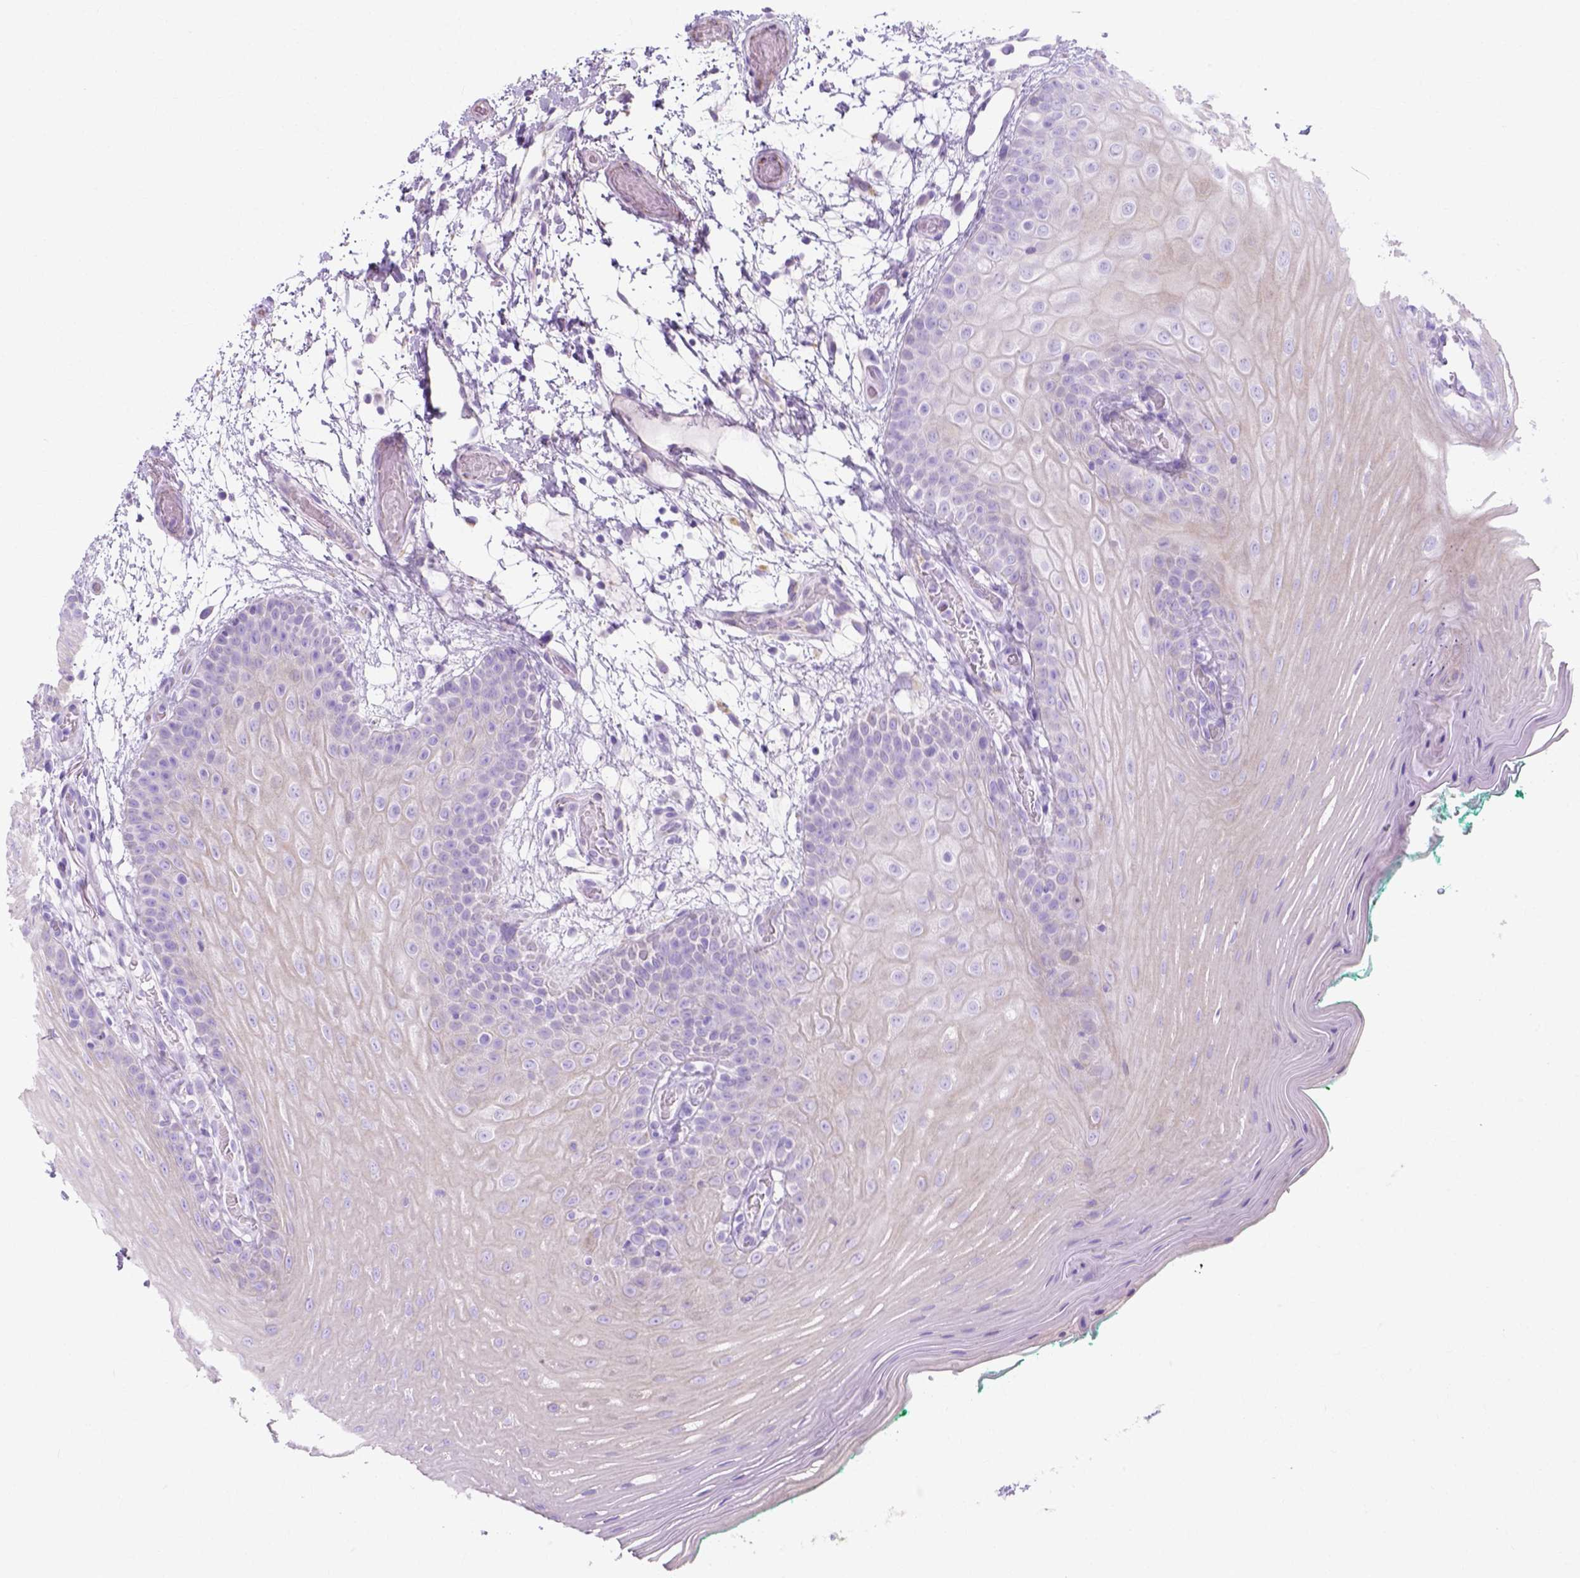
{"staining": {"intensity": "negative", "quantity": "none", "location": "none"}, "tissue": "oral mucosa", "cell_type": "Squamous epithelial cells", "image_type": "normal", "snomed": [{"axis": "morphology", "description": "Normal tissue, NOS"}, {"axis": "morphology", "description": "Squamous cell carcinoma, NOS"}, {"axis": "topography", "description": "Oral tissue"}, {"axis": "topography", "description": "Head-Neck"}], "caption": "There is no significant expression in squamous epithelial cells of oral mucosa. (DAB immunohistochemistry (IHC), high magnification).", "gene": "MYH15", "patient": {"sex": "male", "age": 78}}